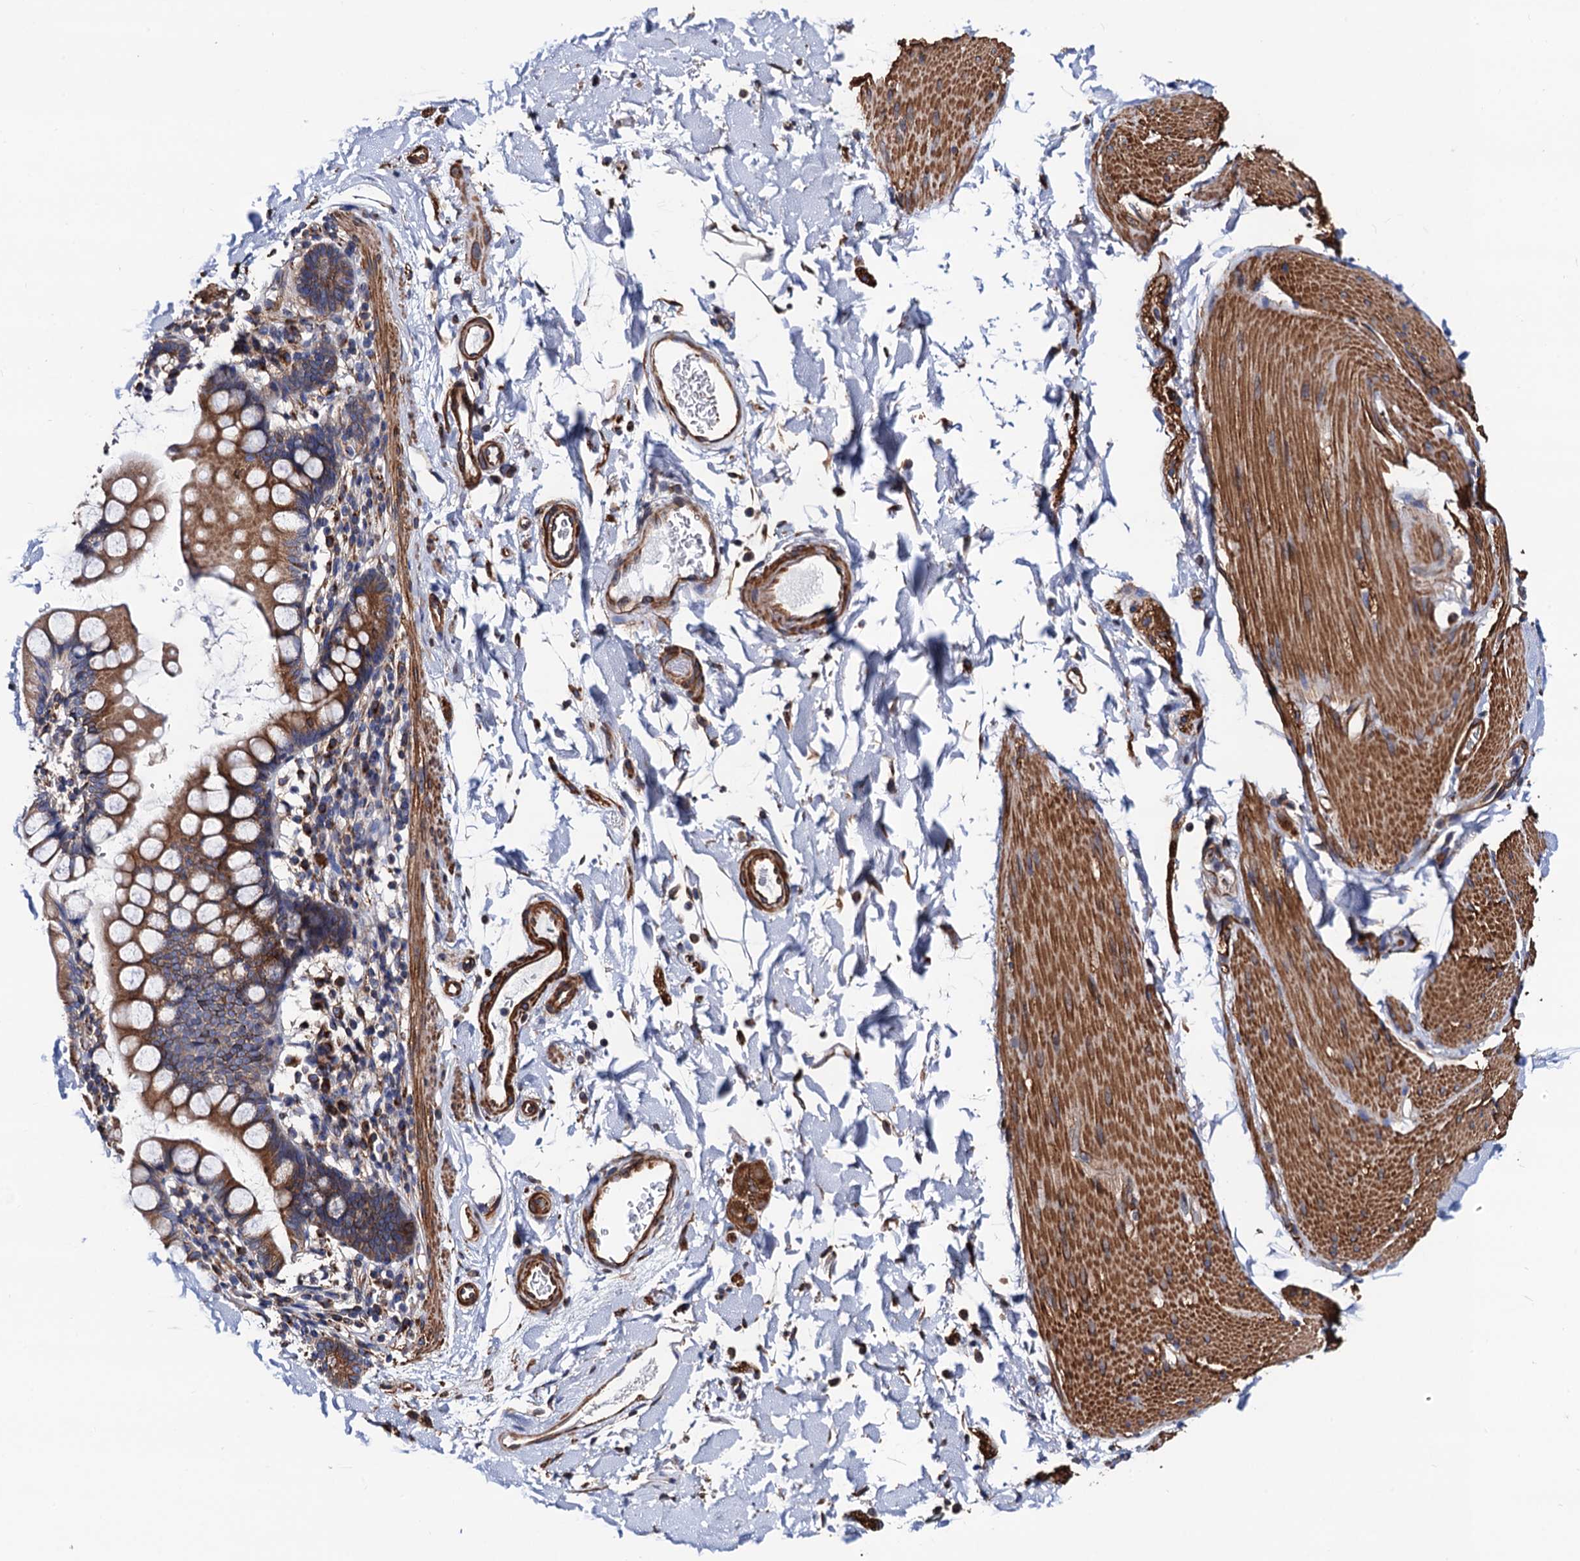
{"staining": {"intensity": "moderate", "quantity": ">75%", "location": "cytoplasmic/membranous"}, "tissue": "smooth muscle", "cell_type": "Smooth muscle cells", "image_type": "normal", "snomed": [{"axis": "morphology", "description": "Normal tissue, NOS"}, {"axis": "topography", "description": "Smooth muscle"}, {"axis": "topography", "description": "Small intestine"}], "caption": "Human smooth muscle stained with a protein marker displays moderate staining in smooth muscle cells.", "gene": "ZDHHC18", "patient": {"sex": "female", "age": 84}}